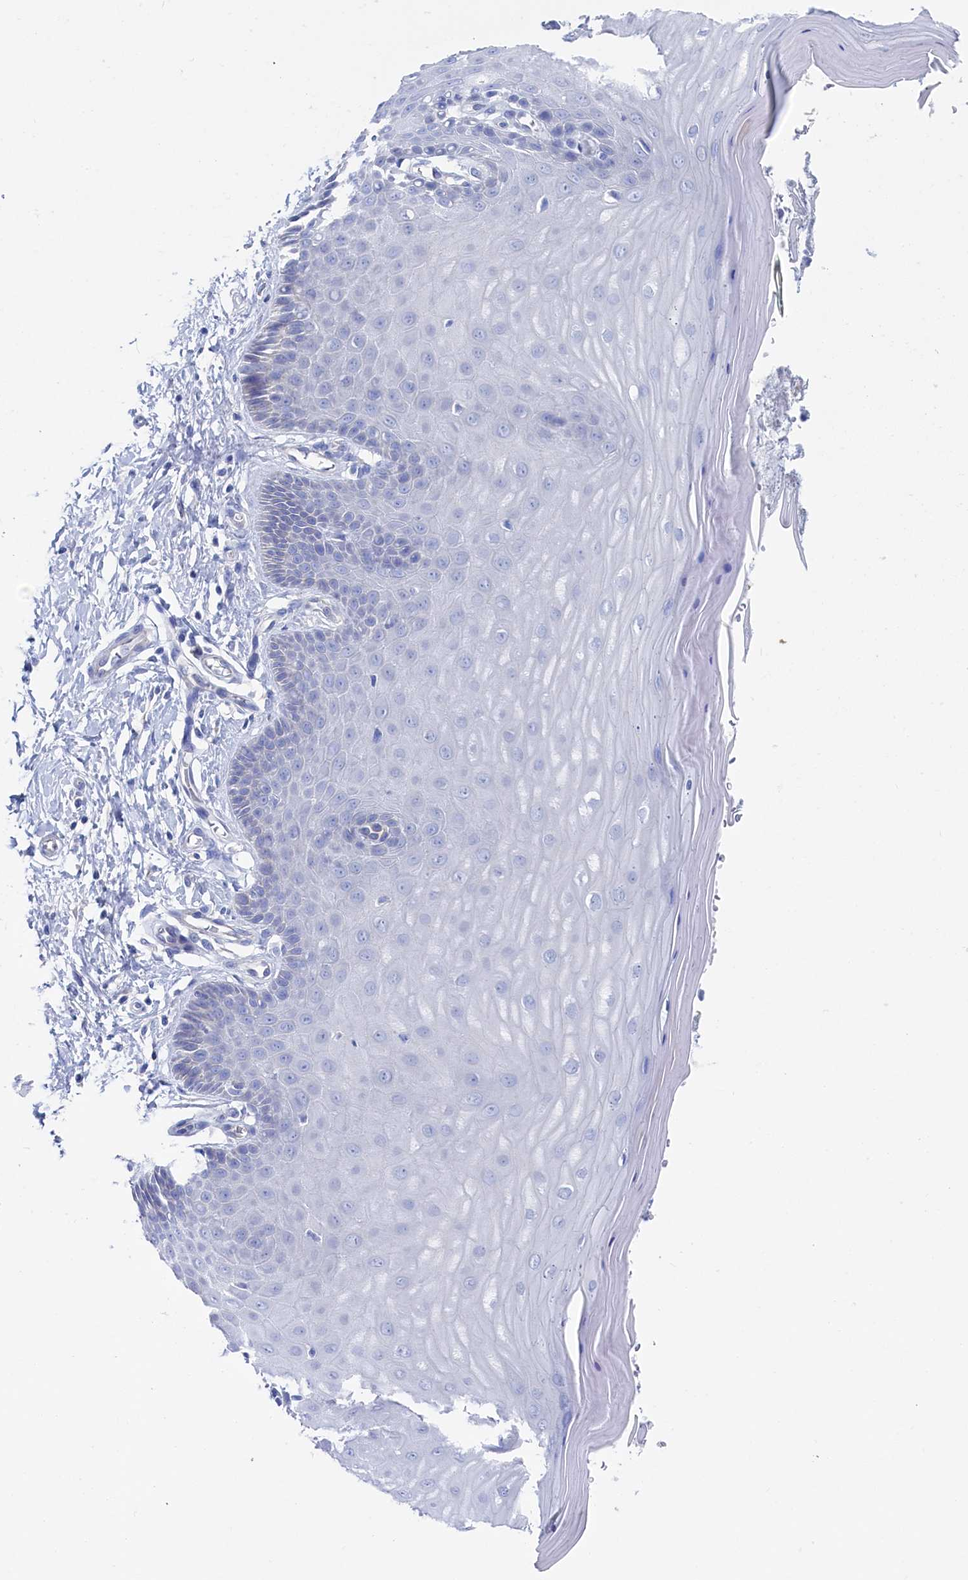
{"staining": {"intensity": "negative", "quantity": "none", "location": "none"}, "tissue": "cervix", "cell_type": "Glandular cells", "image_type": "normal", "snomed": [{"axis": "morphology", "description": "Normal tissue, NOS"}, {"axis": "topography", "description": "Cervix"}], "caption": "There is no significant expression in glandular cells of cervix. (DAB immunohistochemistry, high magnification).", "gene": "TMOD2", "patient": {"sex": "female", "age": 55}}